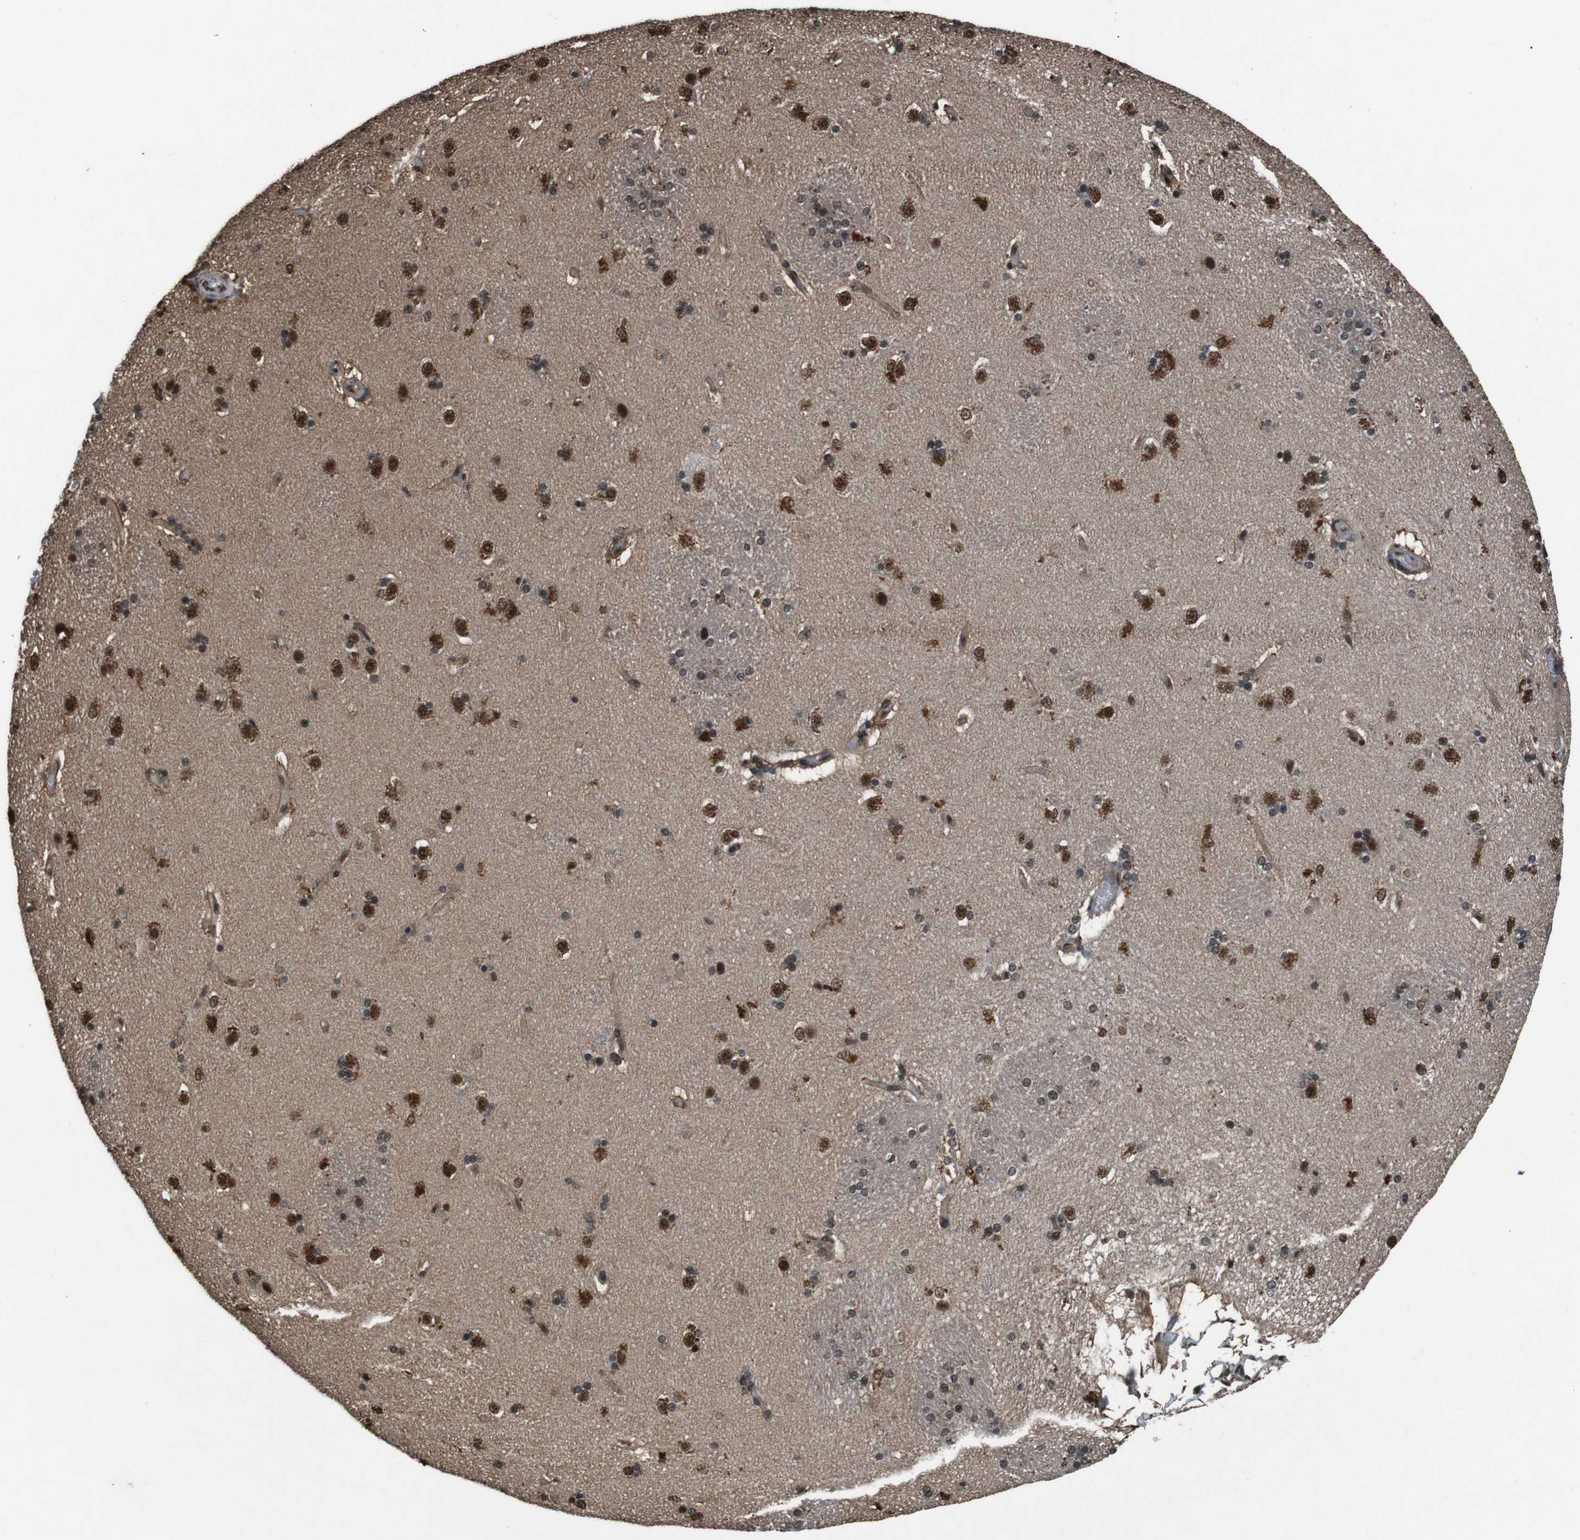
{"staining": {"intensity": "strong", "quantity": ">75%", "location": "nuclear"}, "tissue": "caudate", "cell_type": "Glial cells", "image_type": "normal", "snomed": [{"axis": "morphology", "description": "Normal tissue, NOS"}, {"axis": "topography", "description": "Lateral ventricle wall"}], "caption": "This image demonstrates IHC staining of normal caudate, with high strong nuclear positivity in approximately >75% of glial cells.", "gene": "NR4A2", "patient": {"sex": "female", "age": 19}}